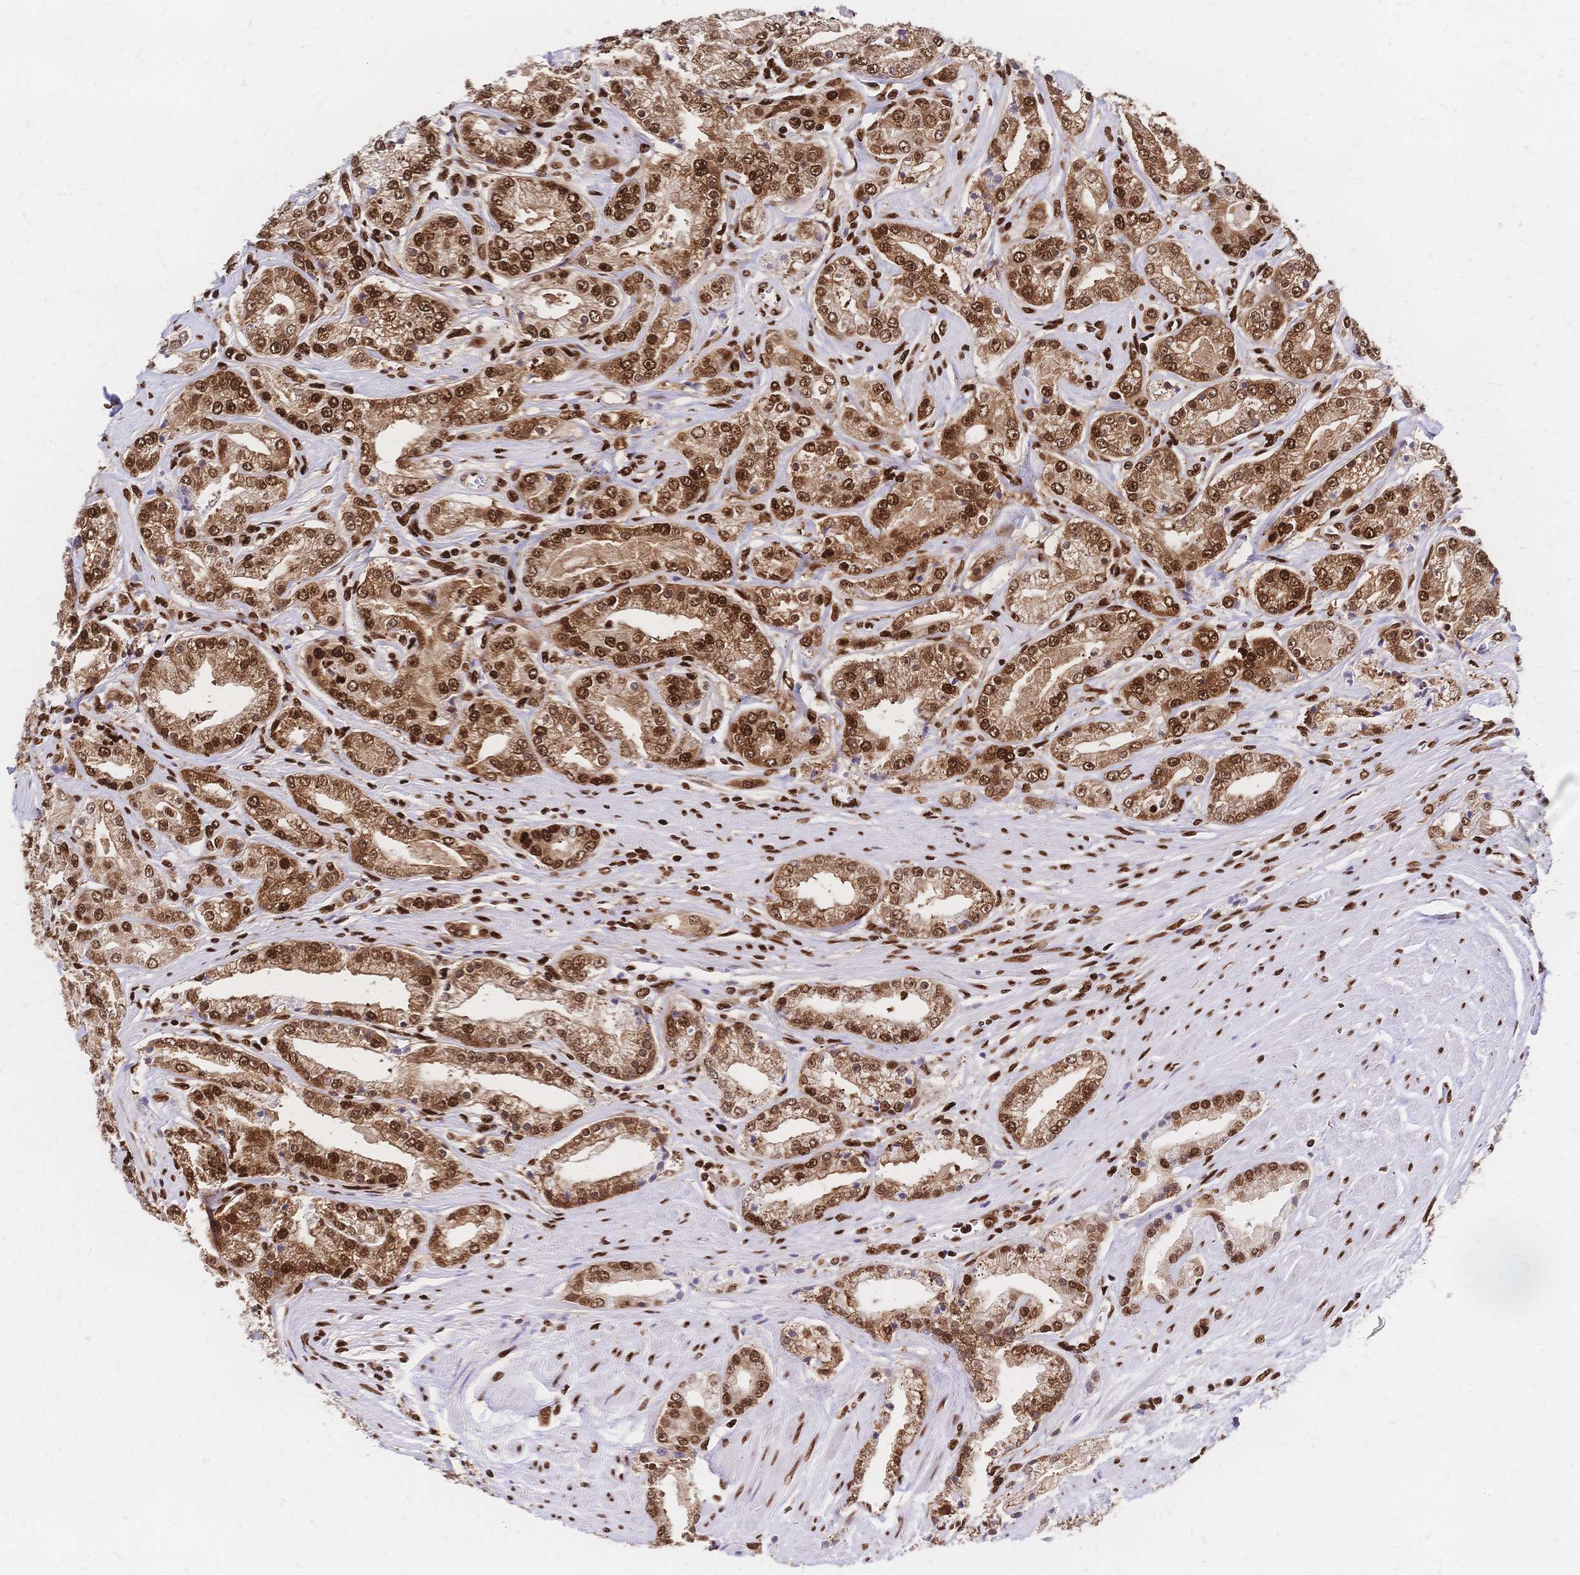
{"staining": {"intensity": "strong", "quantity": ">75%", "location": "cytoplasmic/membranous,nuclear"}, "tissue": "prostate cancer", "cell_type": "Tumor cells", "image_type": "cancer", "snomed": [{"axis": "morphology", "description": "Adenocarcinoma, High grade"}, {"axis": "topography", "description": "Prostate"}], "caption": "A high-resolution histopathology image shows immunohistochemistry (IHC) staining of prostate high-grade adenocarcinoma, which reveals strong cytoplasmic/membranous and nuclear expression in about >75% of tumor cells.", "gene": "HDGF", "patient": {"sex": "male", "age": 66}}